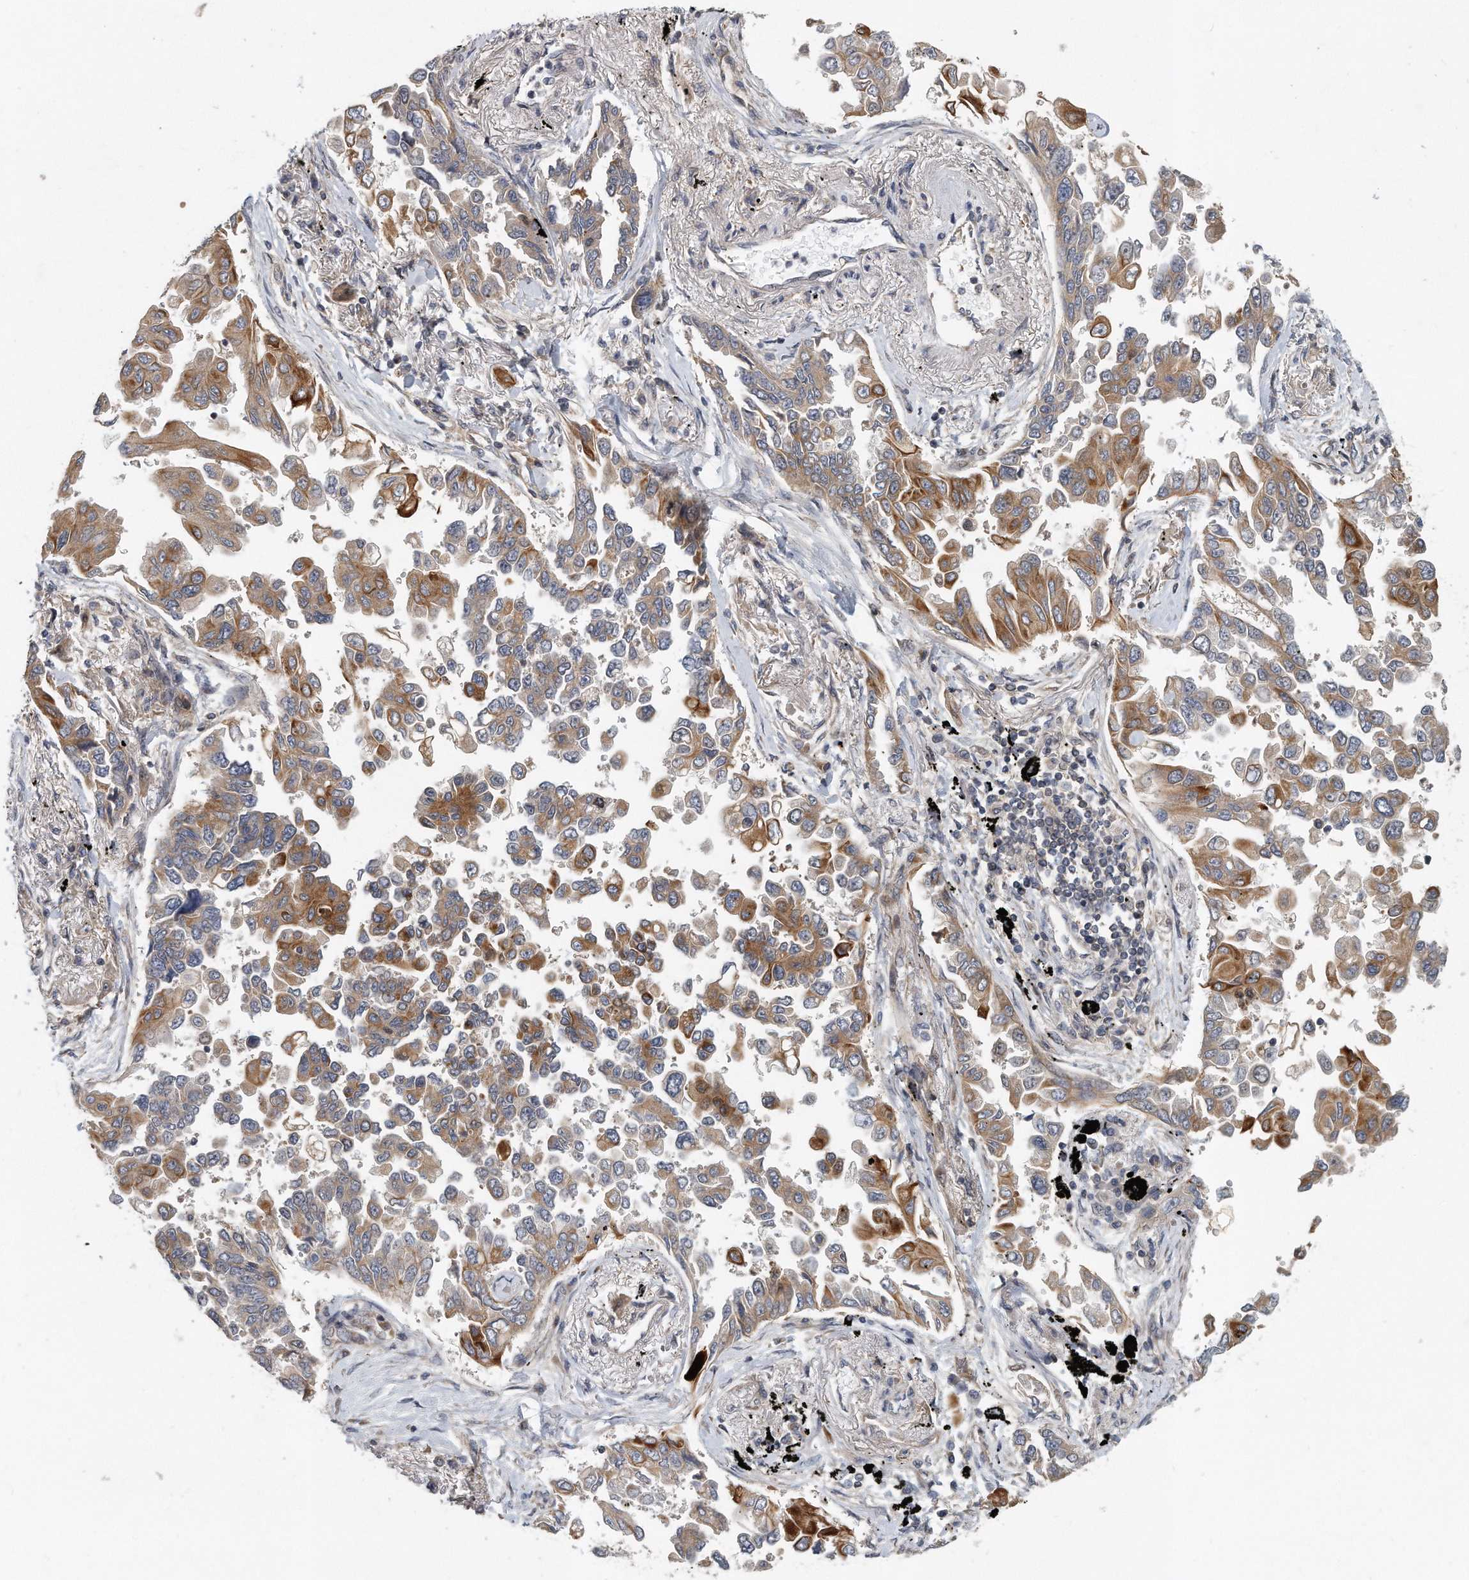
{"staining": {"intensity": "moderate", "quantity": ">75%", "location": "cytoplasmic/membranous"}, "tissue": "lung cancer", "cell_type": "Tumor cells", "image_type": "cancer", "snomed": [{"axis": "morphology", "description": "Adenocarcinoma, NOS"}, {"axis": "topography", "description": "Lung"}], "caption": "Adenocarcinoma (lung) tissue reveals moderate cytoplasmic/membranous staining in about >75% of tumor cells", "gene": "PCDH8", "patient": {"sex": "female", "age": 67}}